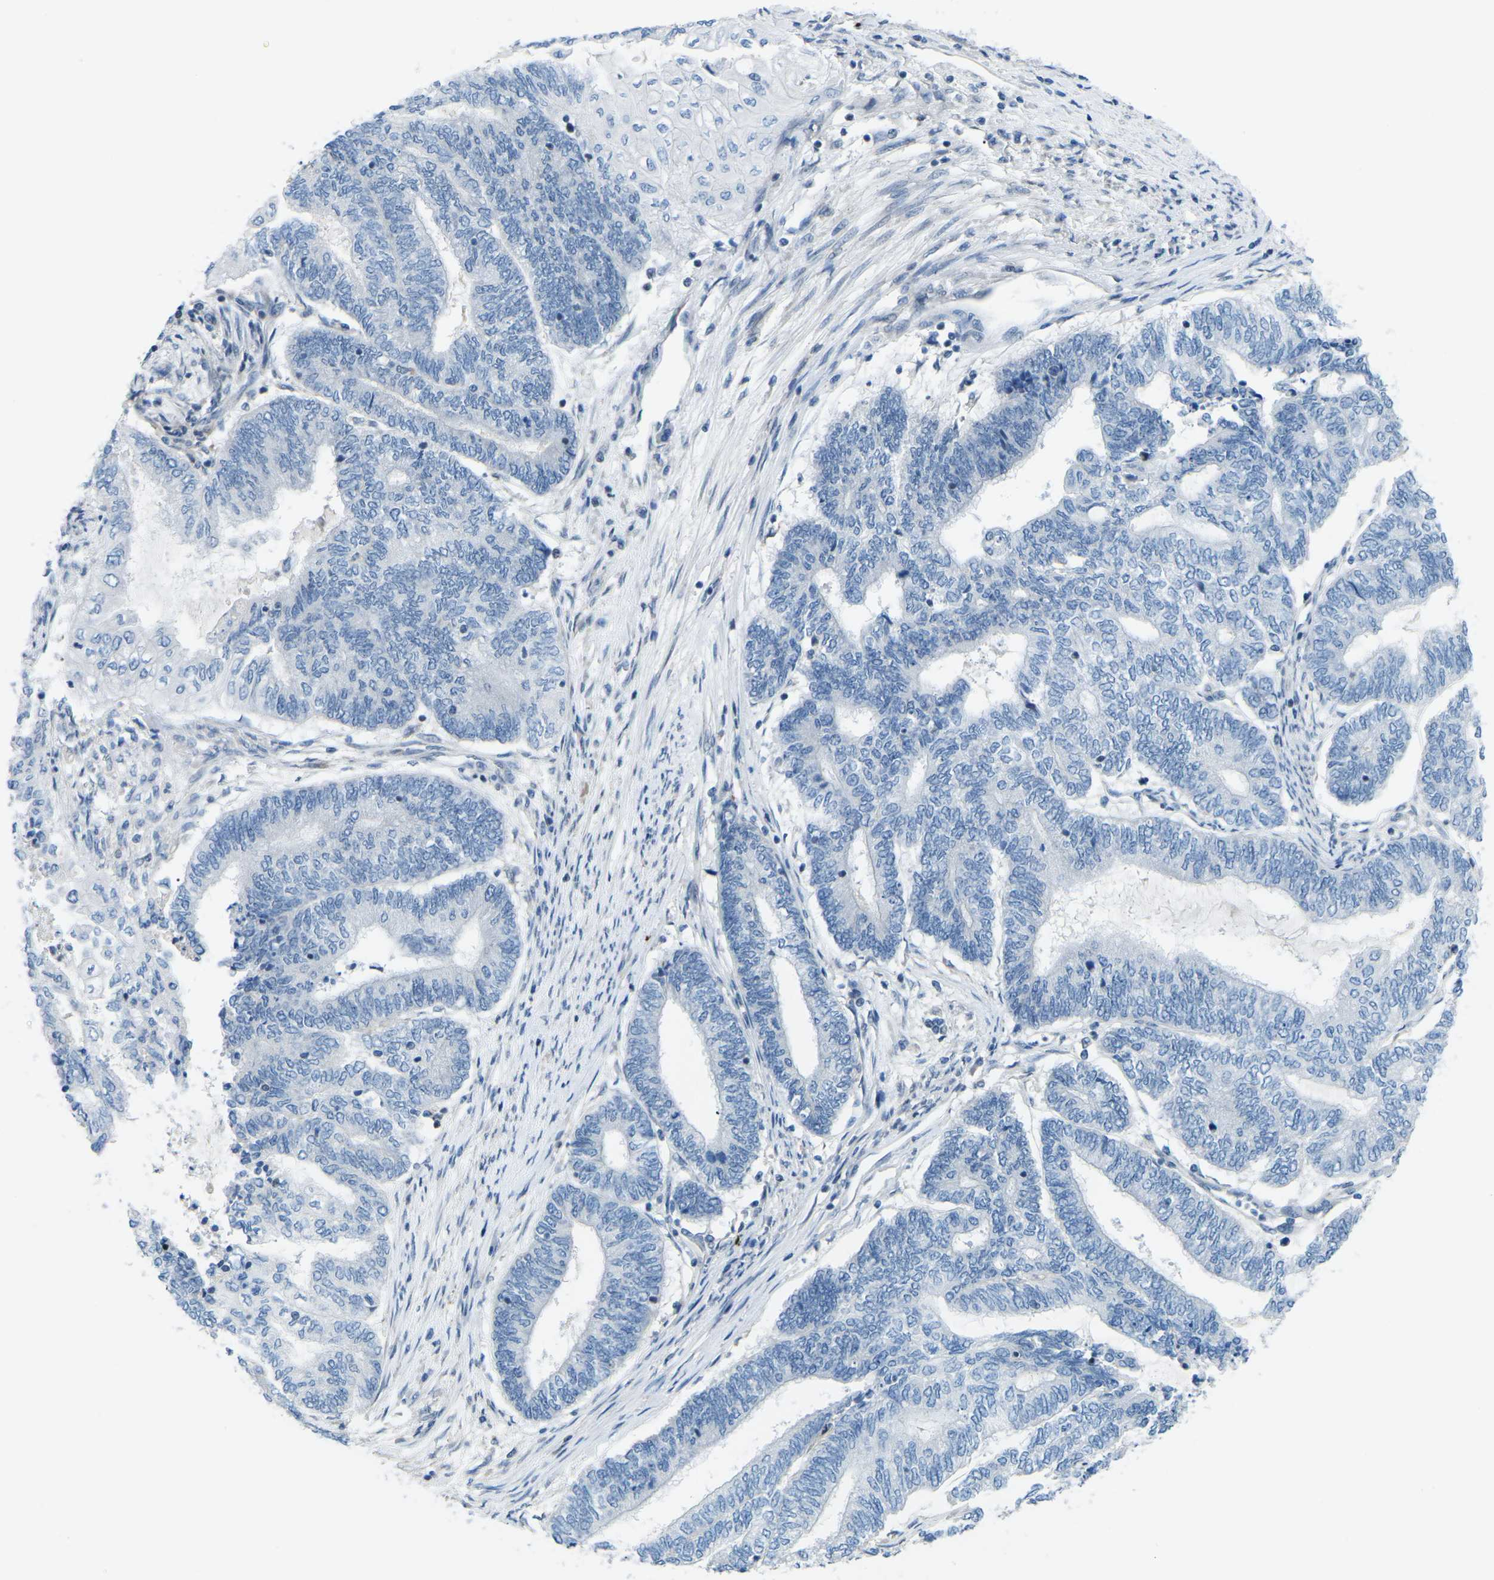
{"staining": {"intensity": "negative", "quantity": "none", "location": "none"}, "tissue": "endometrial cancer", "cell_type": "Tumor cells", "image_type": "cancer", "snomed": [{"axis": "morphology", "description": "Adenocarcinoma, NOS"}, {"axis": "topography", "description": "Uterus"}, {"axis": "topography", "description": "Endometrium"}], "caption": "This is an IHC micrograph of endometrial cancer. There is no expression in tumor cells.", "gene": "MBNL1", "patient": {"sex": "female", "age": 70}}